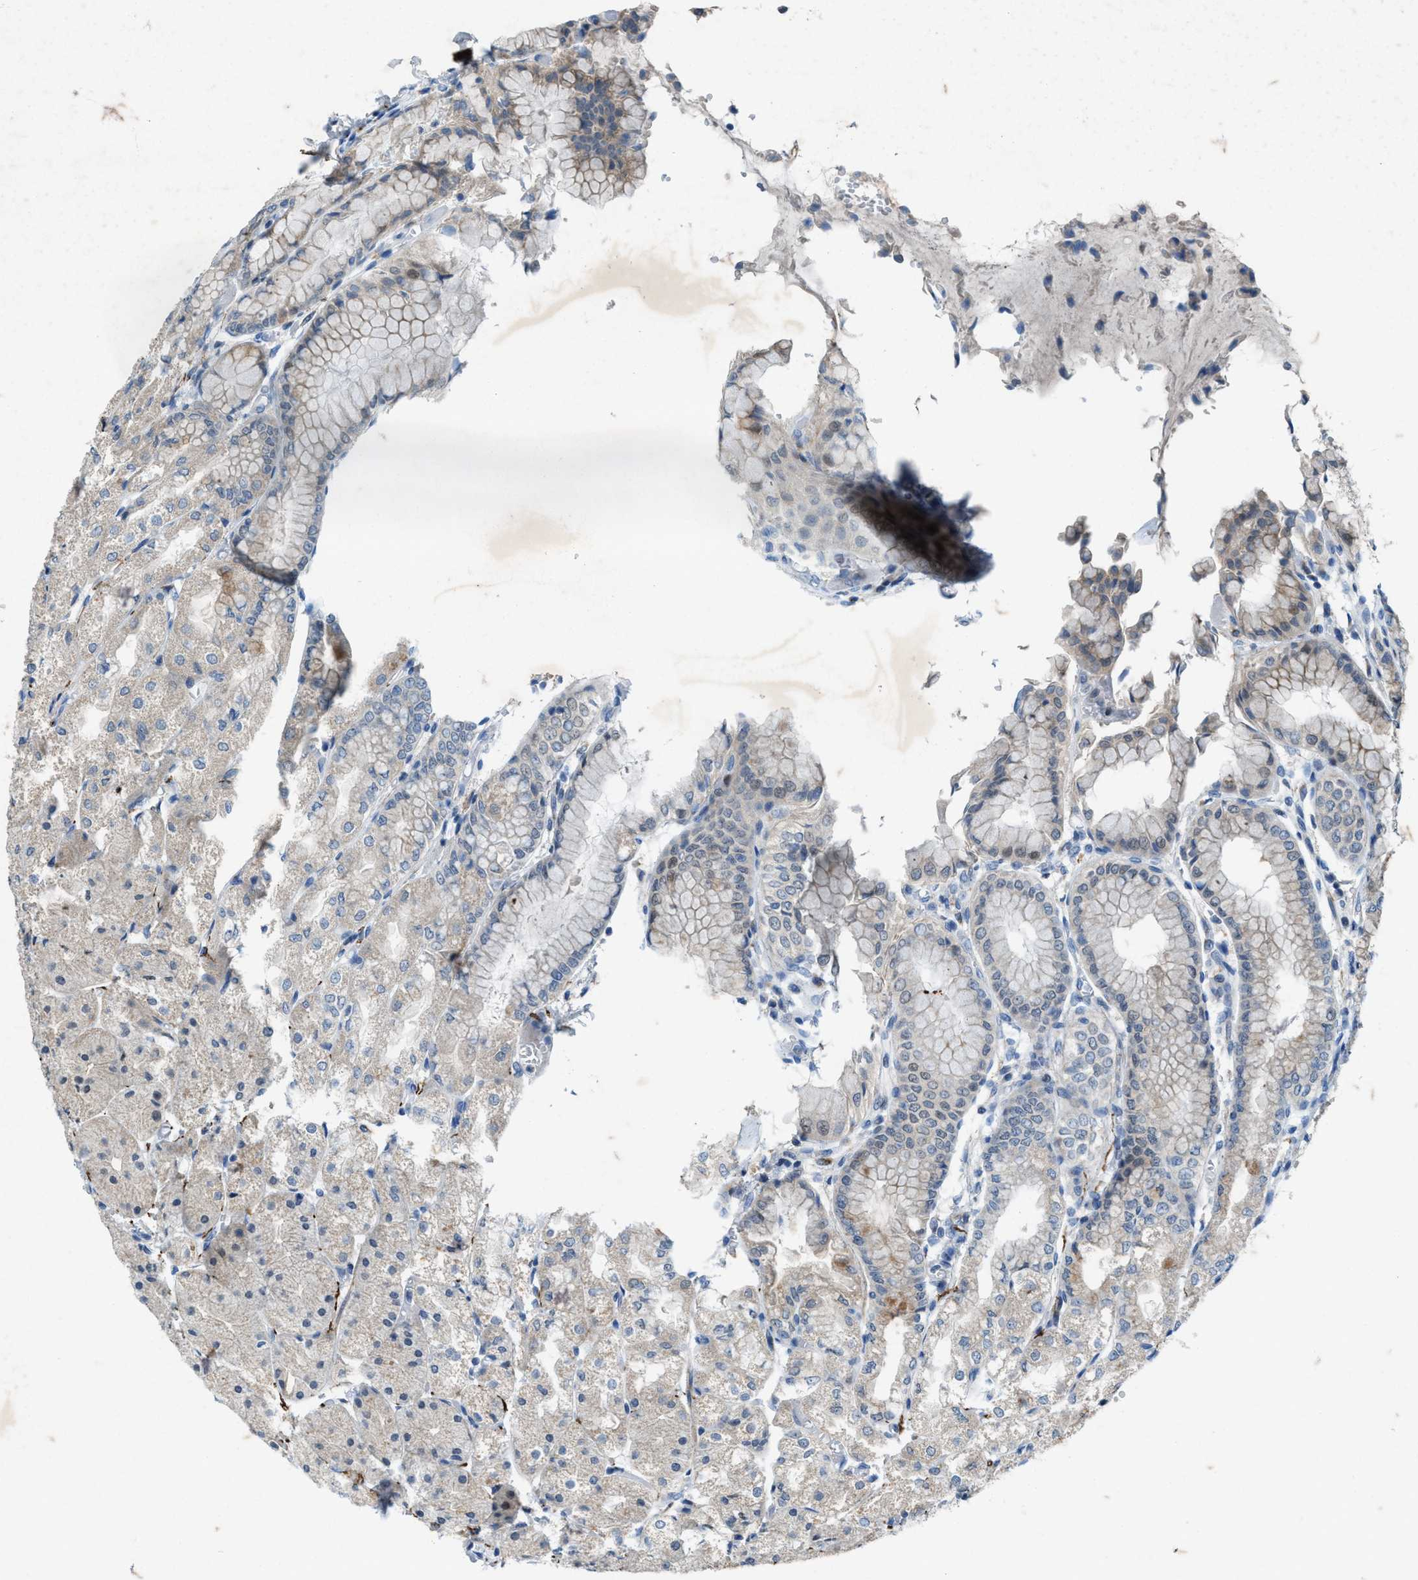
{"staining": {"intensity": "weak", "quantity": "25%-75%", "location": "cytoplasmic/membranous"}, "tissue": "stomach", "cell_type": "Glandular cells", "image_type": "normal", "snomed": [{"axis": "morphology", "description": "Normal tissue, NOS"}, {"axis": "topography", "description": "Stomach, upper"}], "caption": "This is a histology image of immunohistochemistry (IHC) staining of normal stomach, which shows weak expression in the cytoplasmic/membranous of glandular cells.", "gene": "URGCP", "patient": {"sex": "male", "age": 72}}